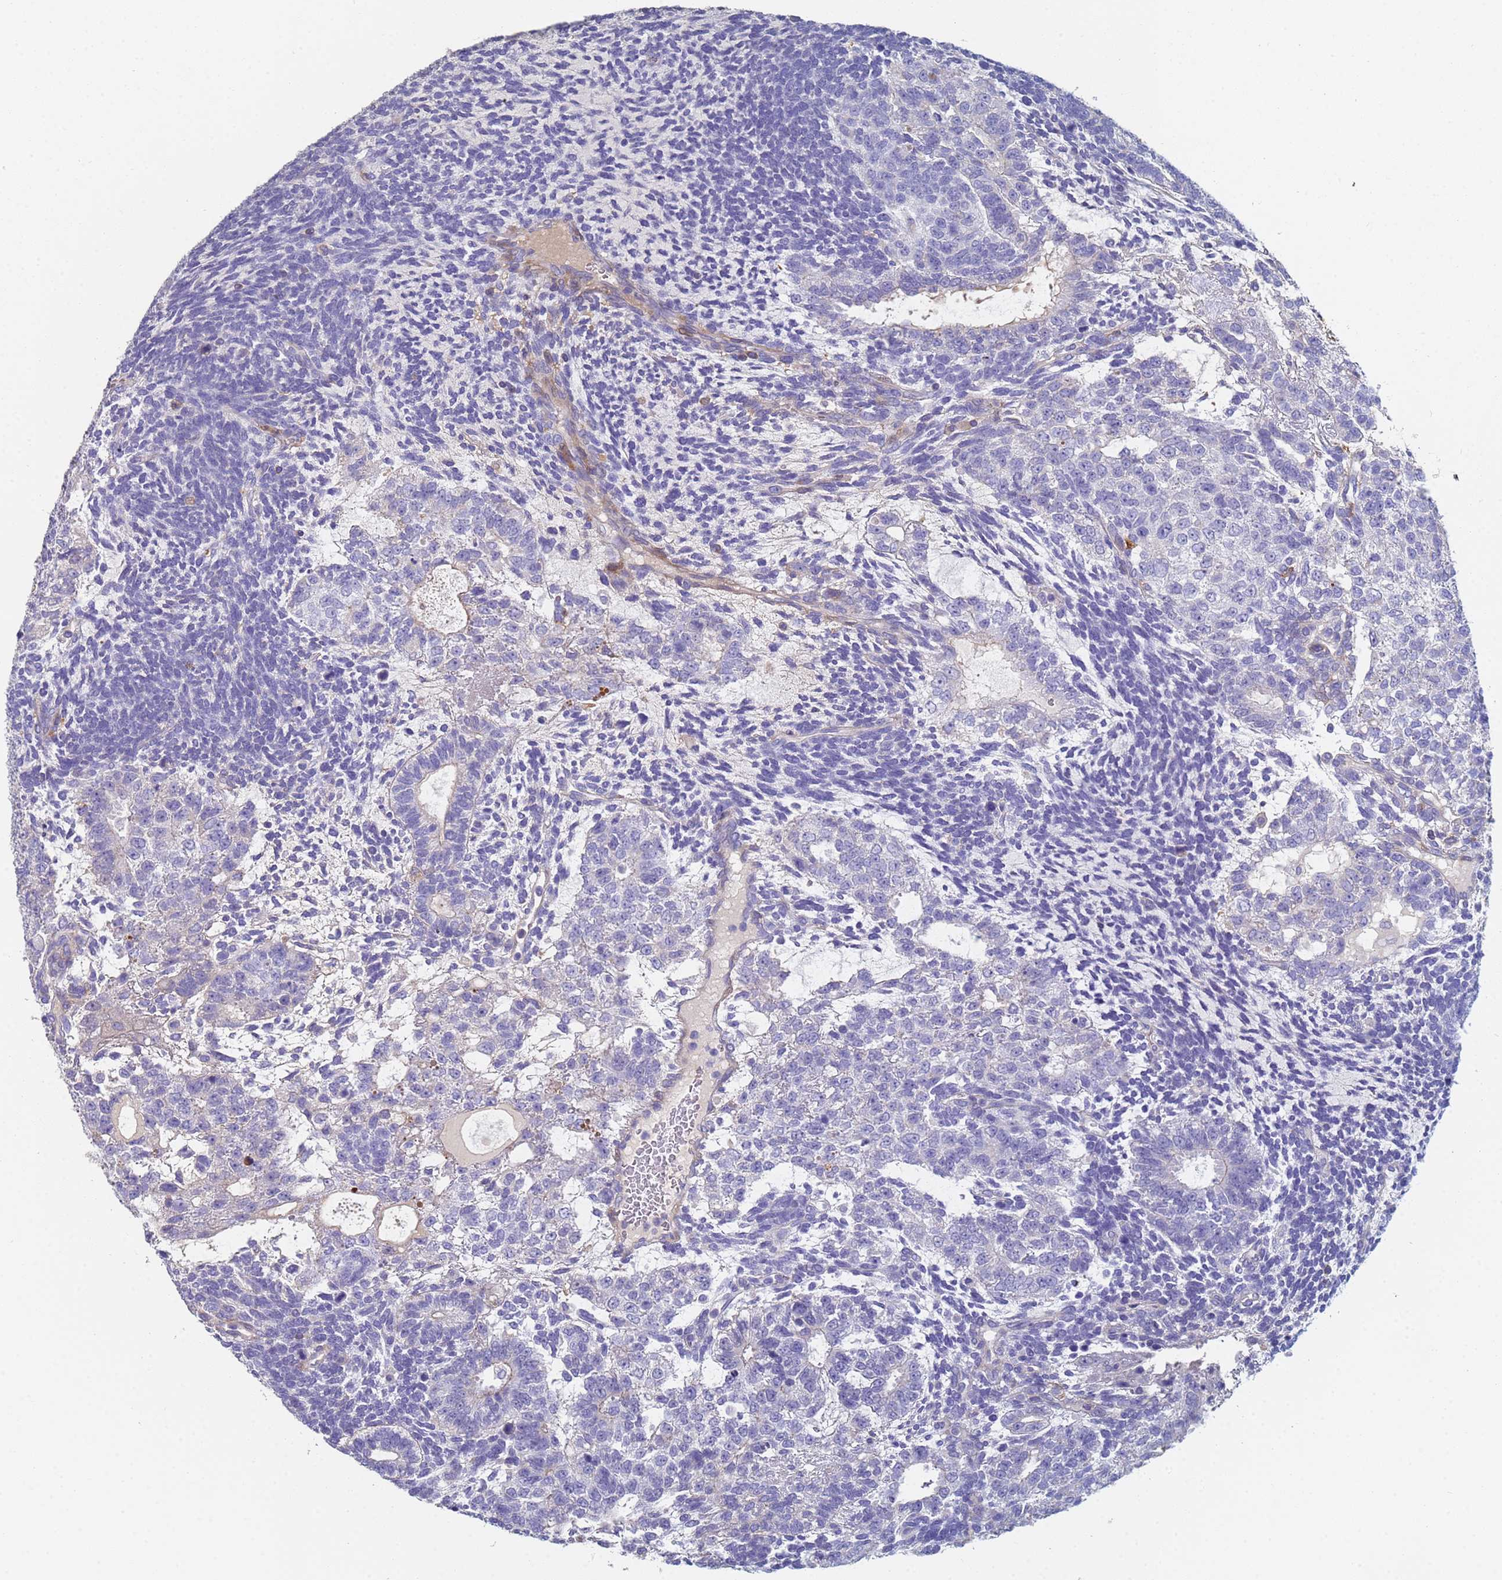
{"staining": {"intensity": "negative", "quantity": "none", "location": "none"}, "tissue": "testis cancer", "cell_type": "Tumor cells", "image_type": "cancer", "snomed": [{"axis": "morphology", "description": "Carcinoma, Embryonal, NOS"}, {"axis": "topography", "description": "Testis"}], "caption": "Immunohistochemistry (IHC) photomicrograph of testis cancer stained for a protein (brown), which demonstrates no staining in tumor cells.", "gene": "ABCA8", "patient": {"sex": "male", "age": 23}}